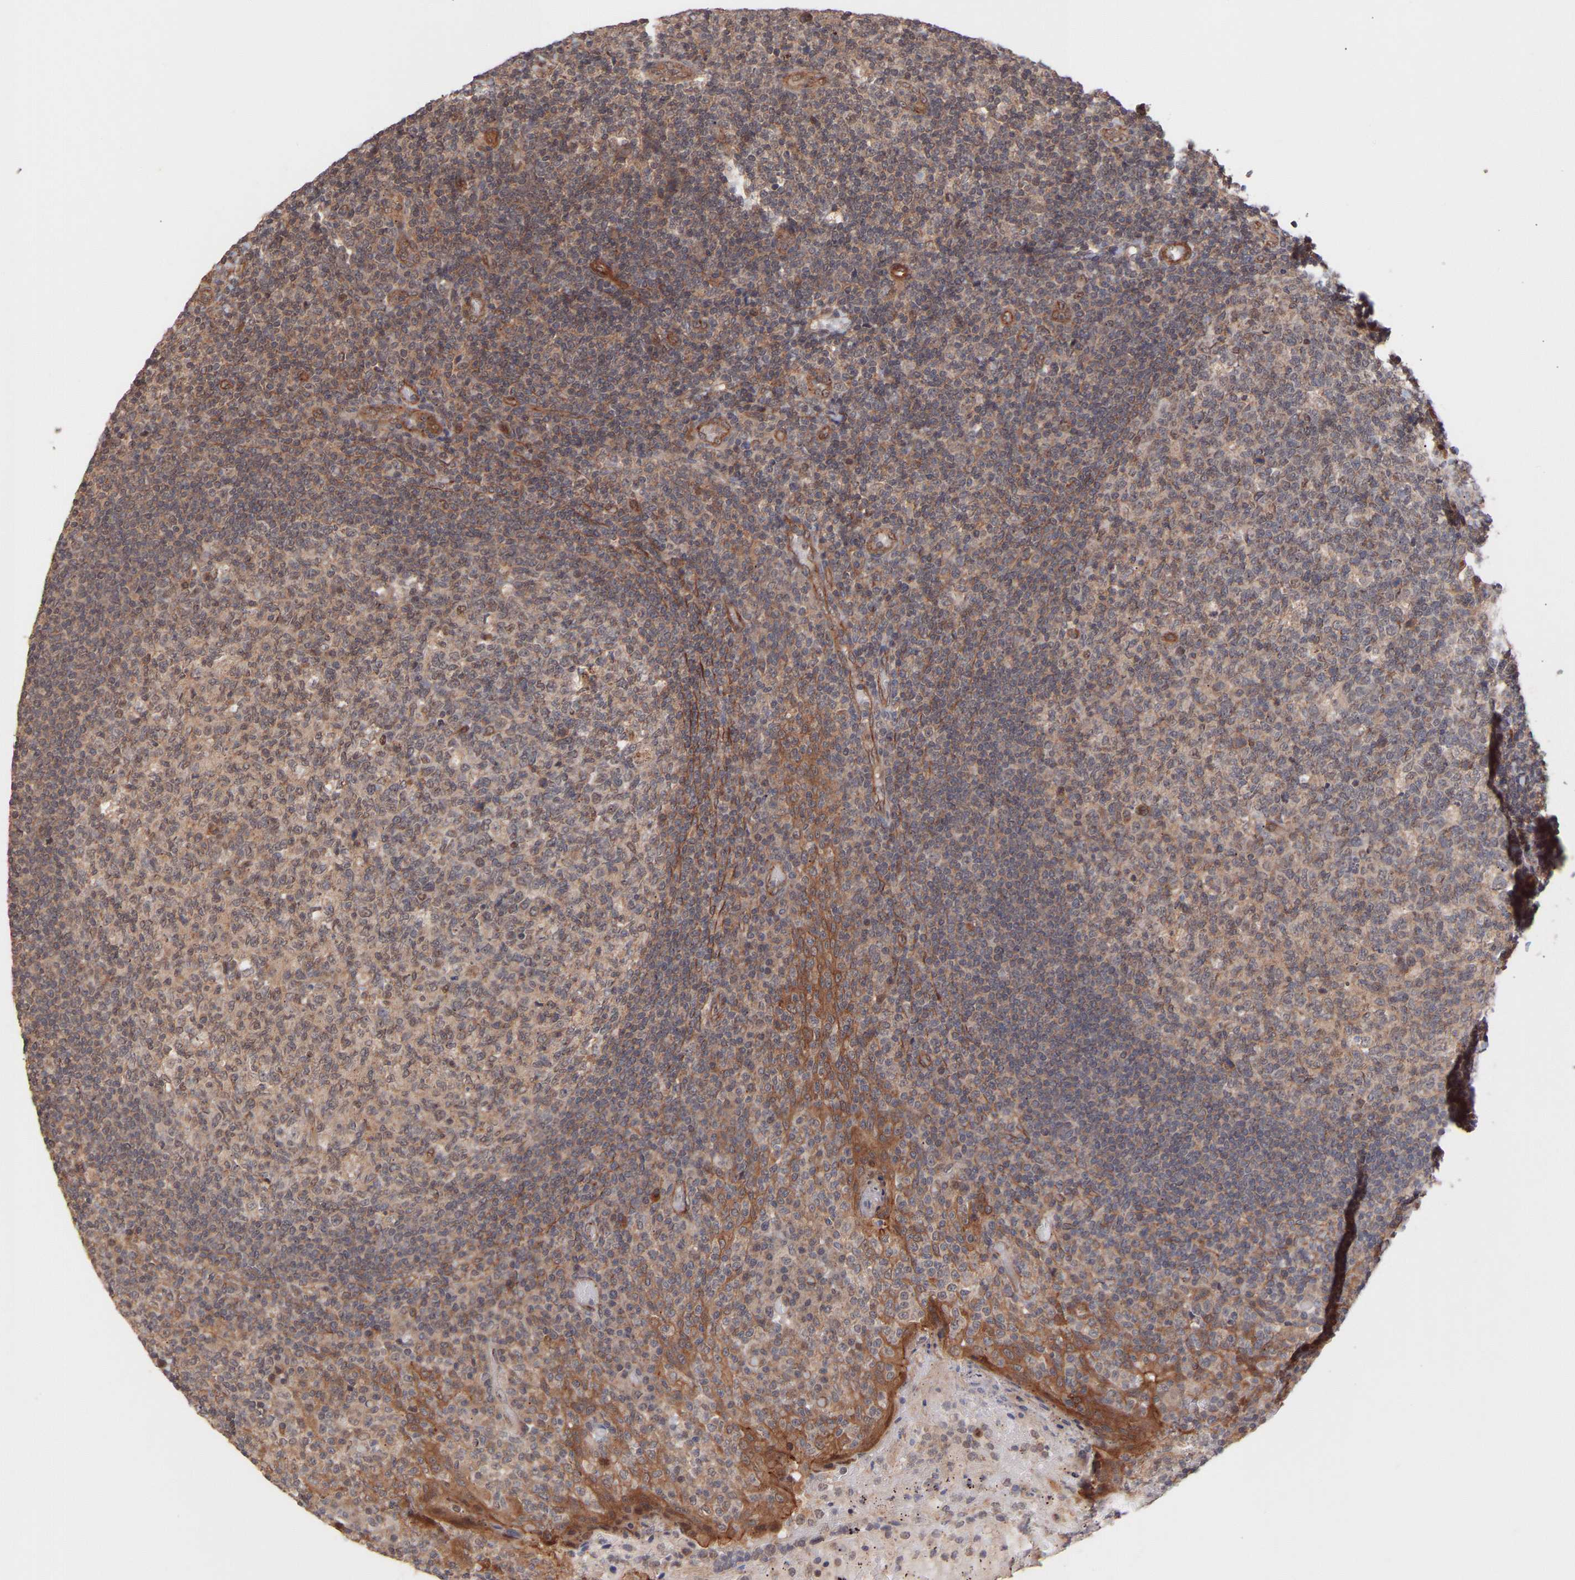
{"staining": {"intensity": "weak", "quantity": "25%-75%", "location": "cytoplasmic/membranous"}, "tissue": "tonsil", "cell_type": "Germinal center cells", "image_type": "normal", "snomed": [{"axis": "morphology", "description": "Normal tissue, NOS"}, {"axis": "topography", "description": "Tonsil"}], "caption": "The micrograph exhibits immunohistochemical staining of normal tonsil. There is weak cytoplasmic/membranous expression is identified in approximately 25%-75% of germinal center cells. The protein is shown in brown color, while the nuclei are stained blue.", "gene": "PDLIM5", "patient": {"sex": "female", "age": 19}}